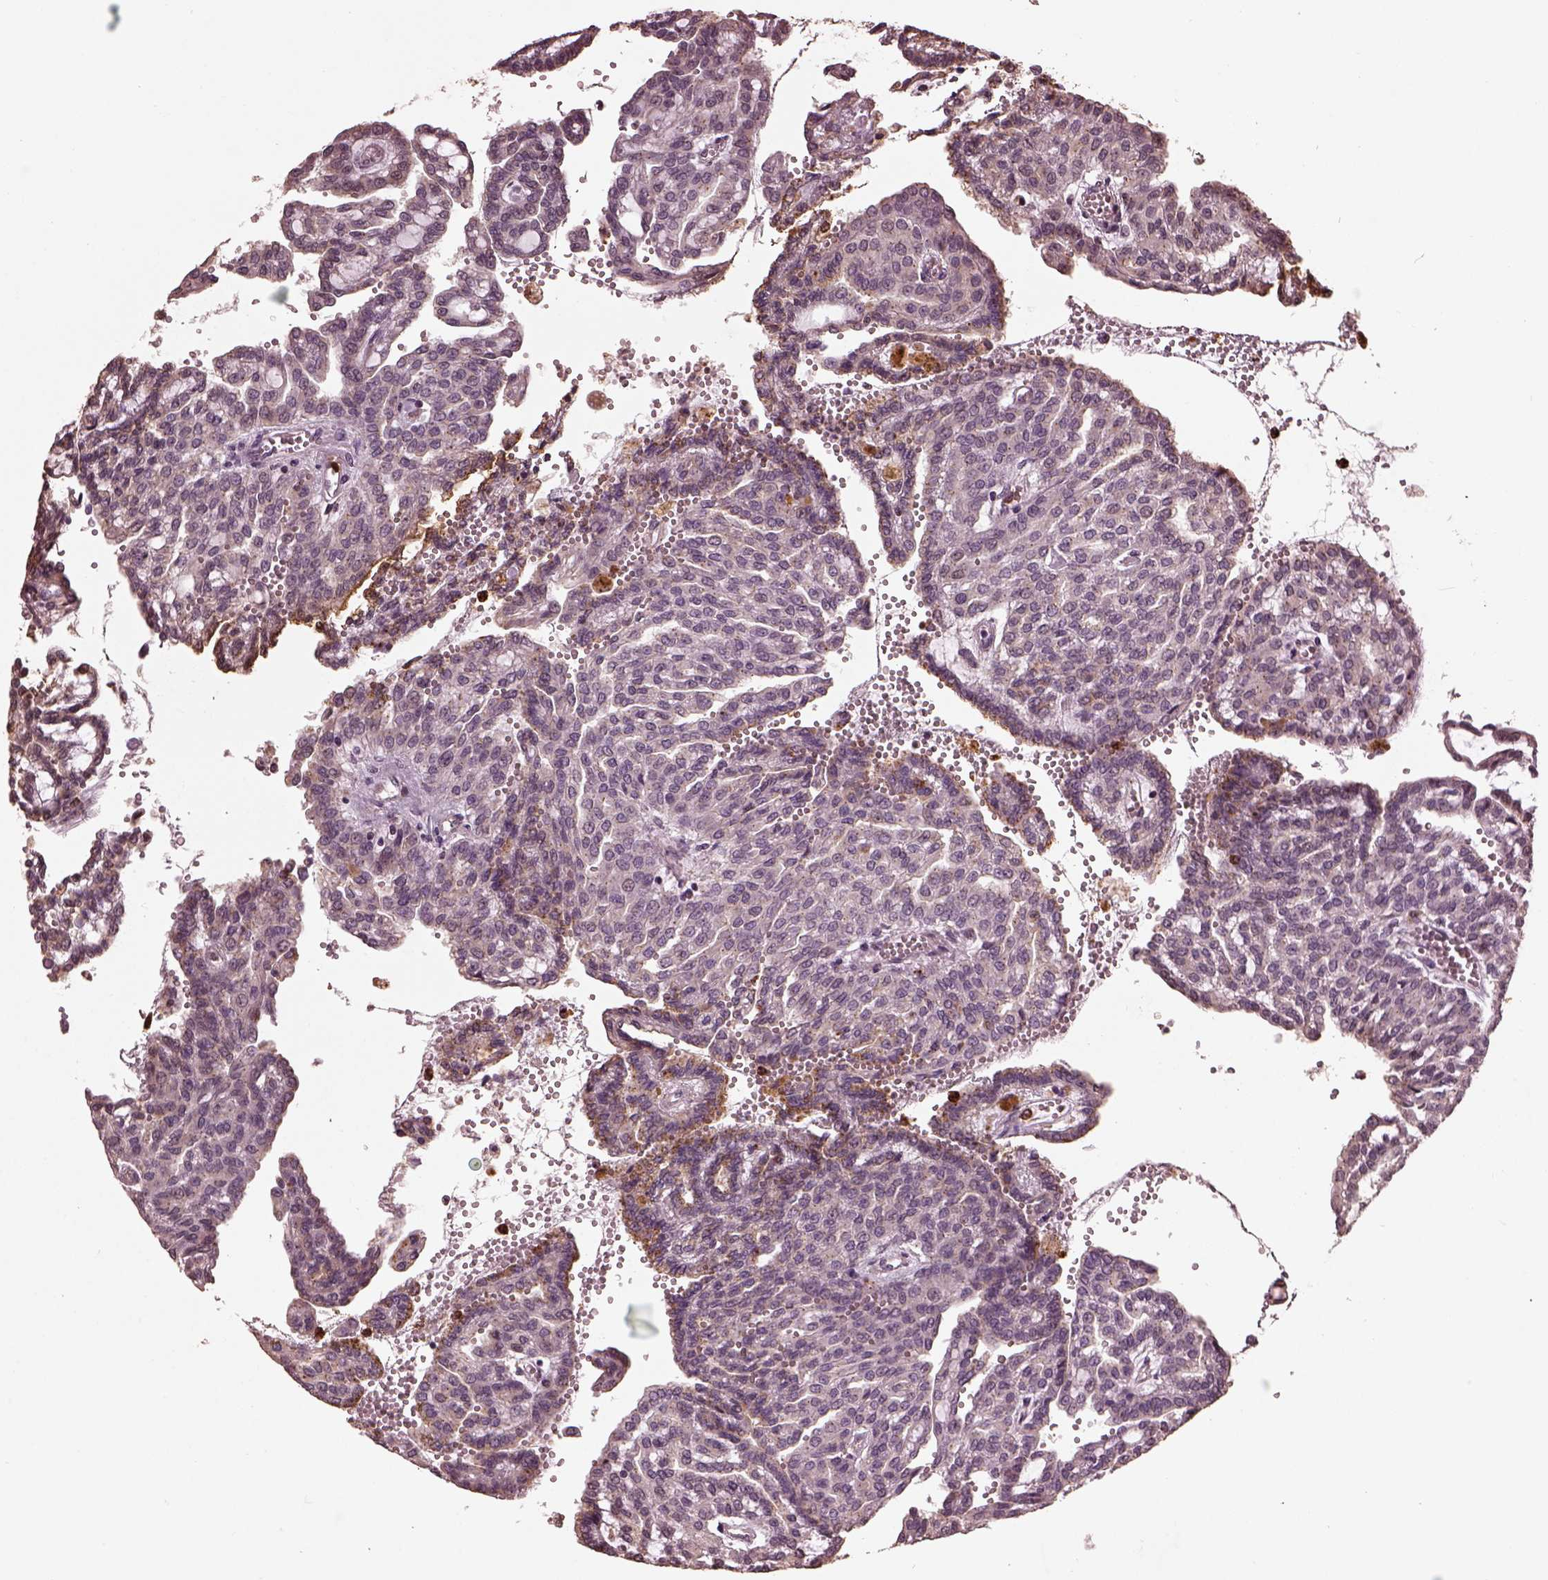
{"staining": {"intensity": "negative", "quantity": "none", "location": "none"}, "tissue": "renal cancer", "cell_type": "Tumor cells", "image_type": "cancer", "snomed": [{"axis": "morphology", "description": "Adenocarcinoma, NOS"}, {"axis": "topography", "description": "Kidney"}], "caption": "A photomicrograph of human renal cancer is negative for staining in tumor cells.", "gene": "RUFY3", "patient": {"sex": "male", "age": 63}}